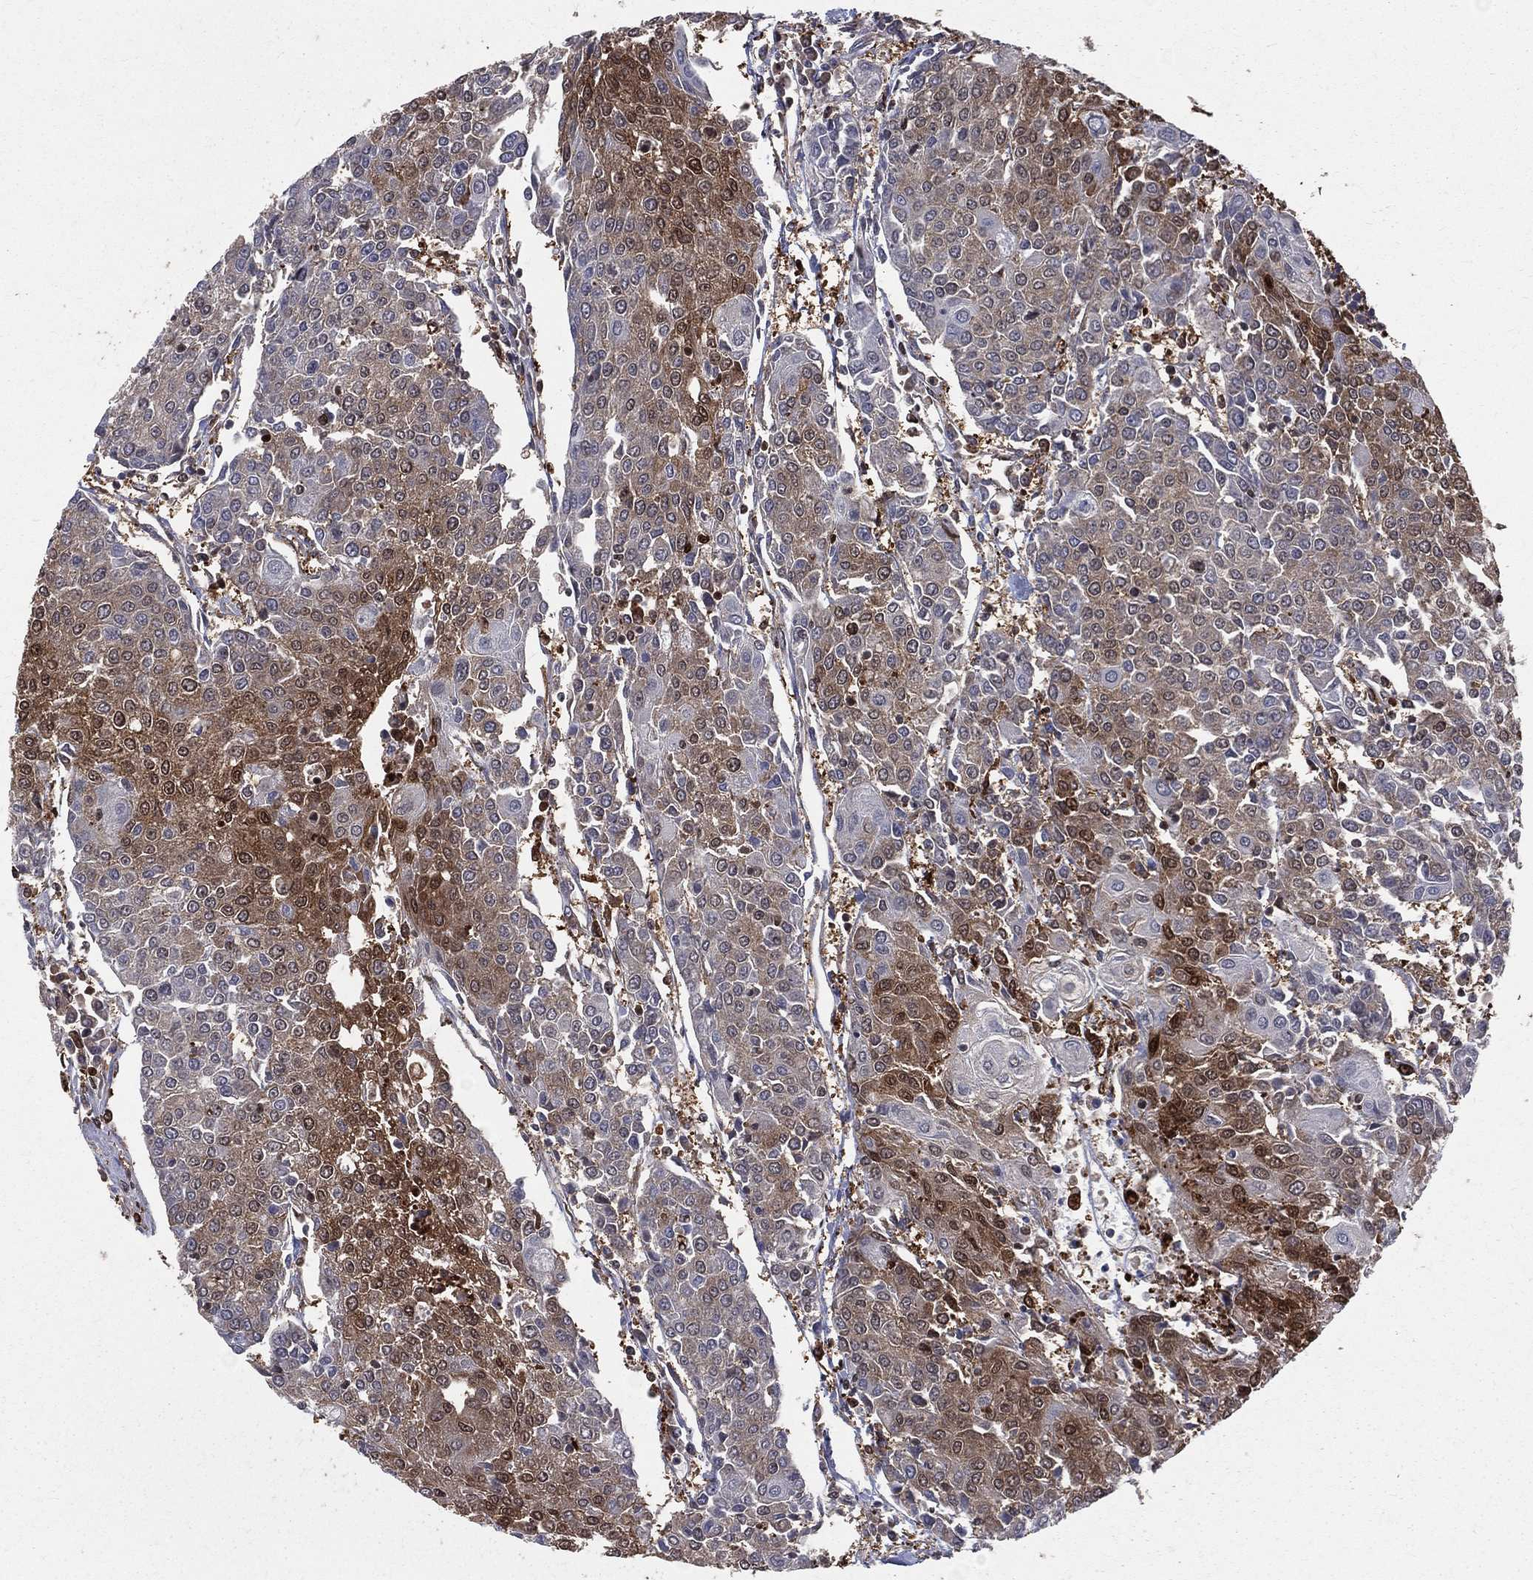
{"staining": {"intensity": "moderate", "quantity": "<25%", "location": "cytoplasmic/membranous"}, "tissue": "urothelial cancer", "cell_type": "Tumor cells", "image_type": "cancer", "snomed": [{"axis": "morphology", "description": "Urothelial carcinoma, High grade"}, {"axis": "topography", "description": "Urinary bladder"}], "caption": "This is a photomicrograph of immunohistochemistry (IHC) staining of urothelial cancer, which shows moderate positivity in the cytoplasmic/membranous of tumor cells.", "gene": "ENO1", "patient": {"sex": "female", "age": 85}}